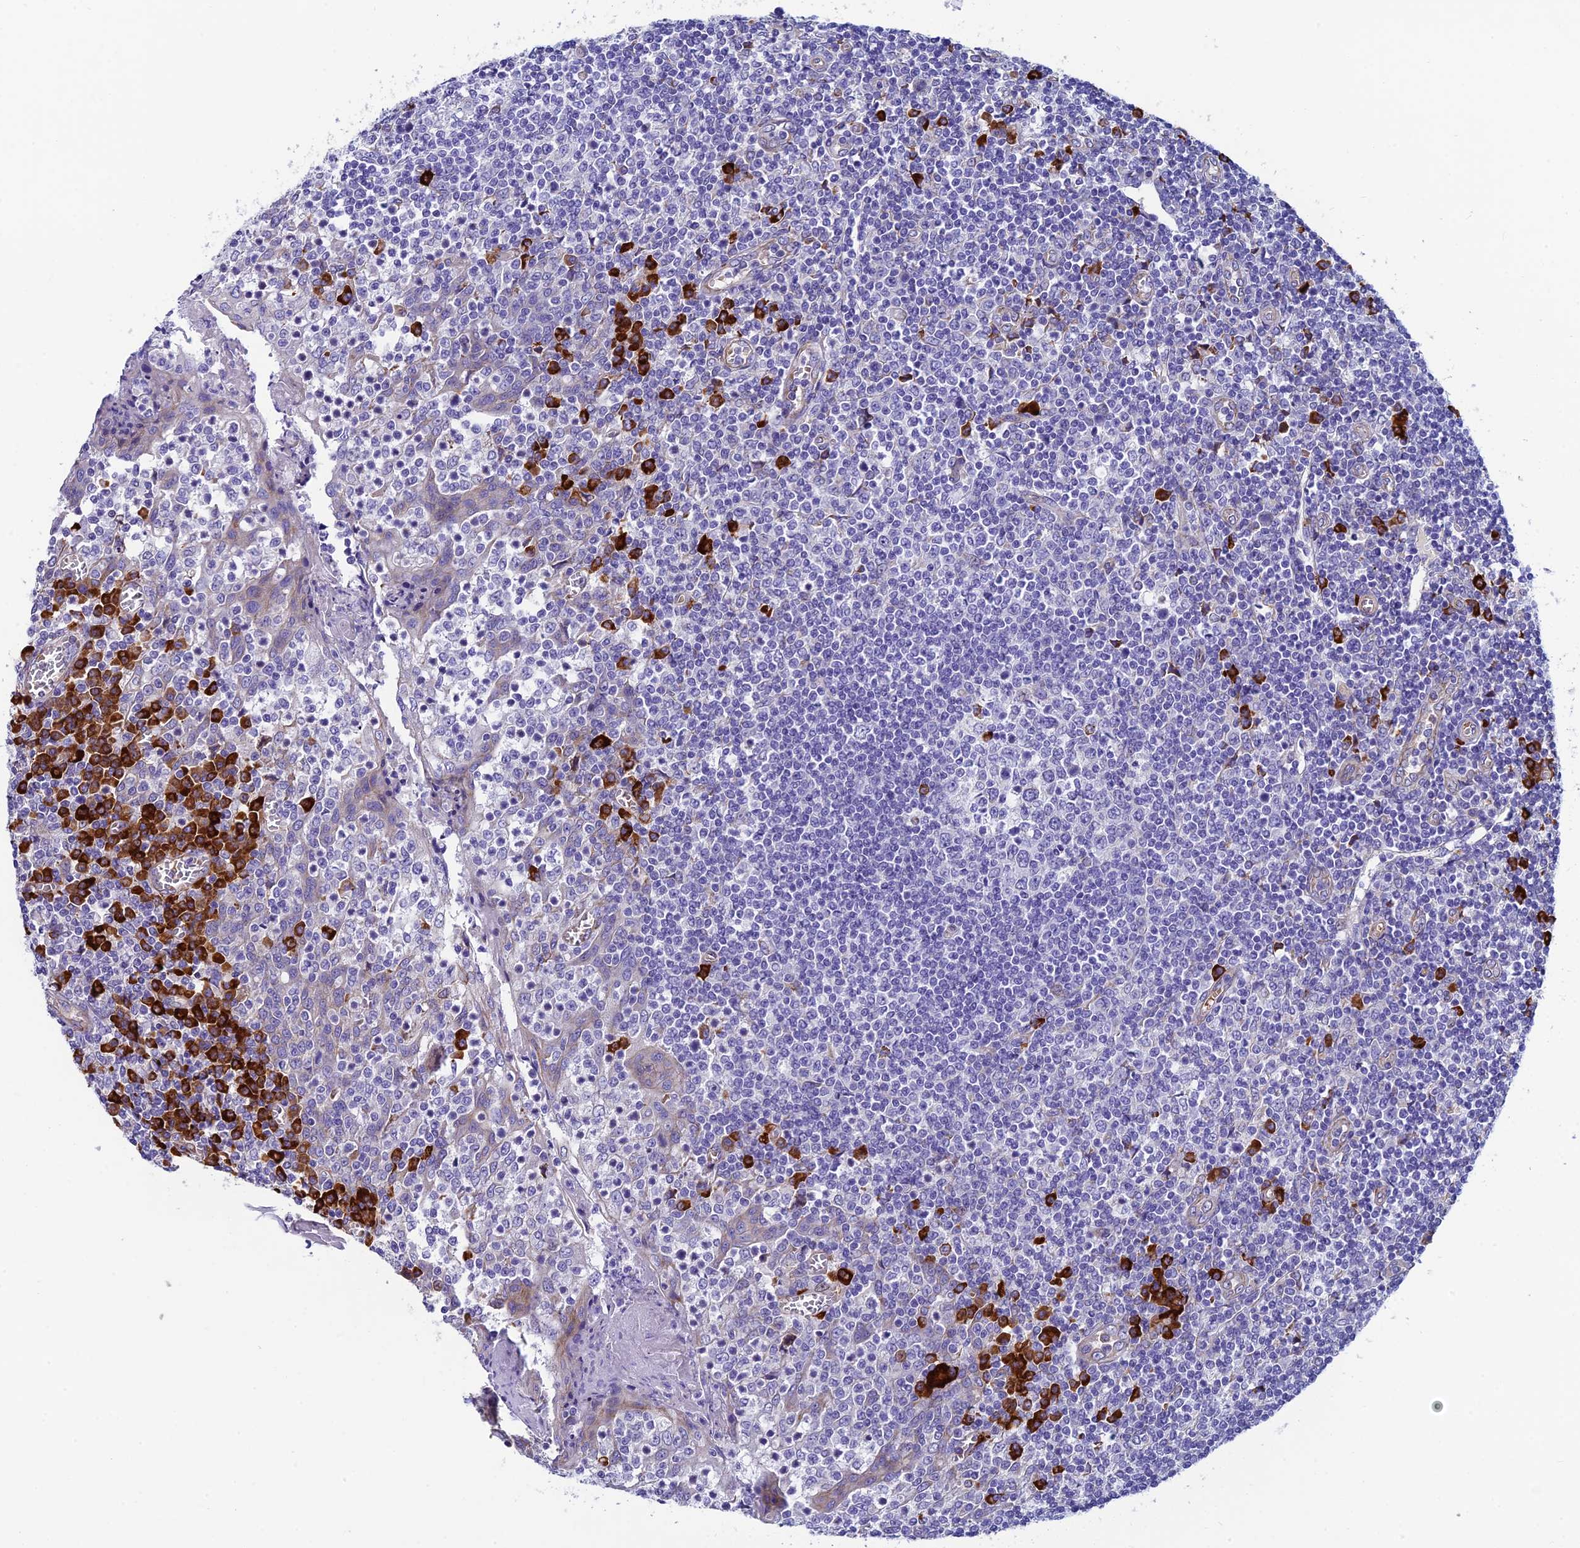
{"staining": {"intensity": "strong", "quantity": "<25%", "location": "cytoplasmic/membranous"}, "tissue": "tonsil", "cell_type": "Germinal center cells", "image_type": "normal", "snomed": [{"axis": "morphology", "description": "Normal tissue, NOS"}, {"axis": "topography", "description": "Tonsil"}], "caption": "Germinal center cells display medium levels of strong cytoplasmic/membranous positivity in about <25% of cells in unremarkable human tonsil. The protein of interest is stained brown, and the nuclei are stained in blue (DAB IHC with brightfield microscopy, high magnification).", "gene": "MACIR", "patient": {"sex": "female", "age": 19}}